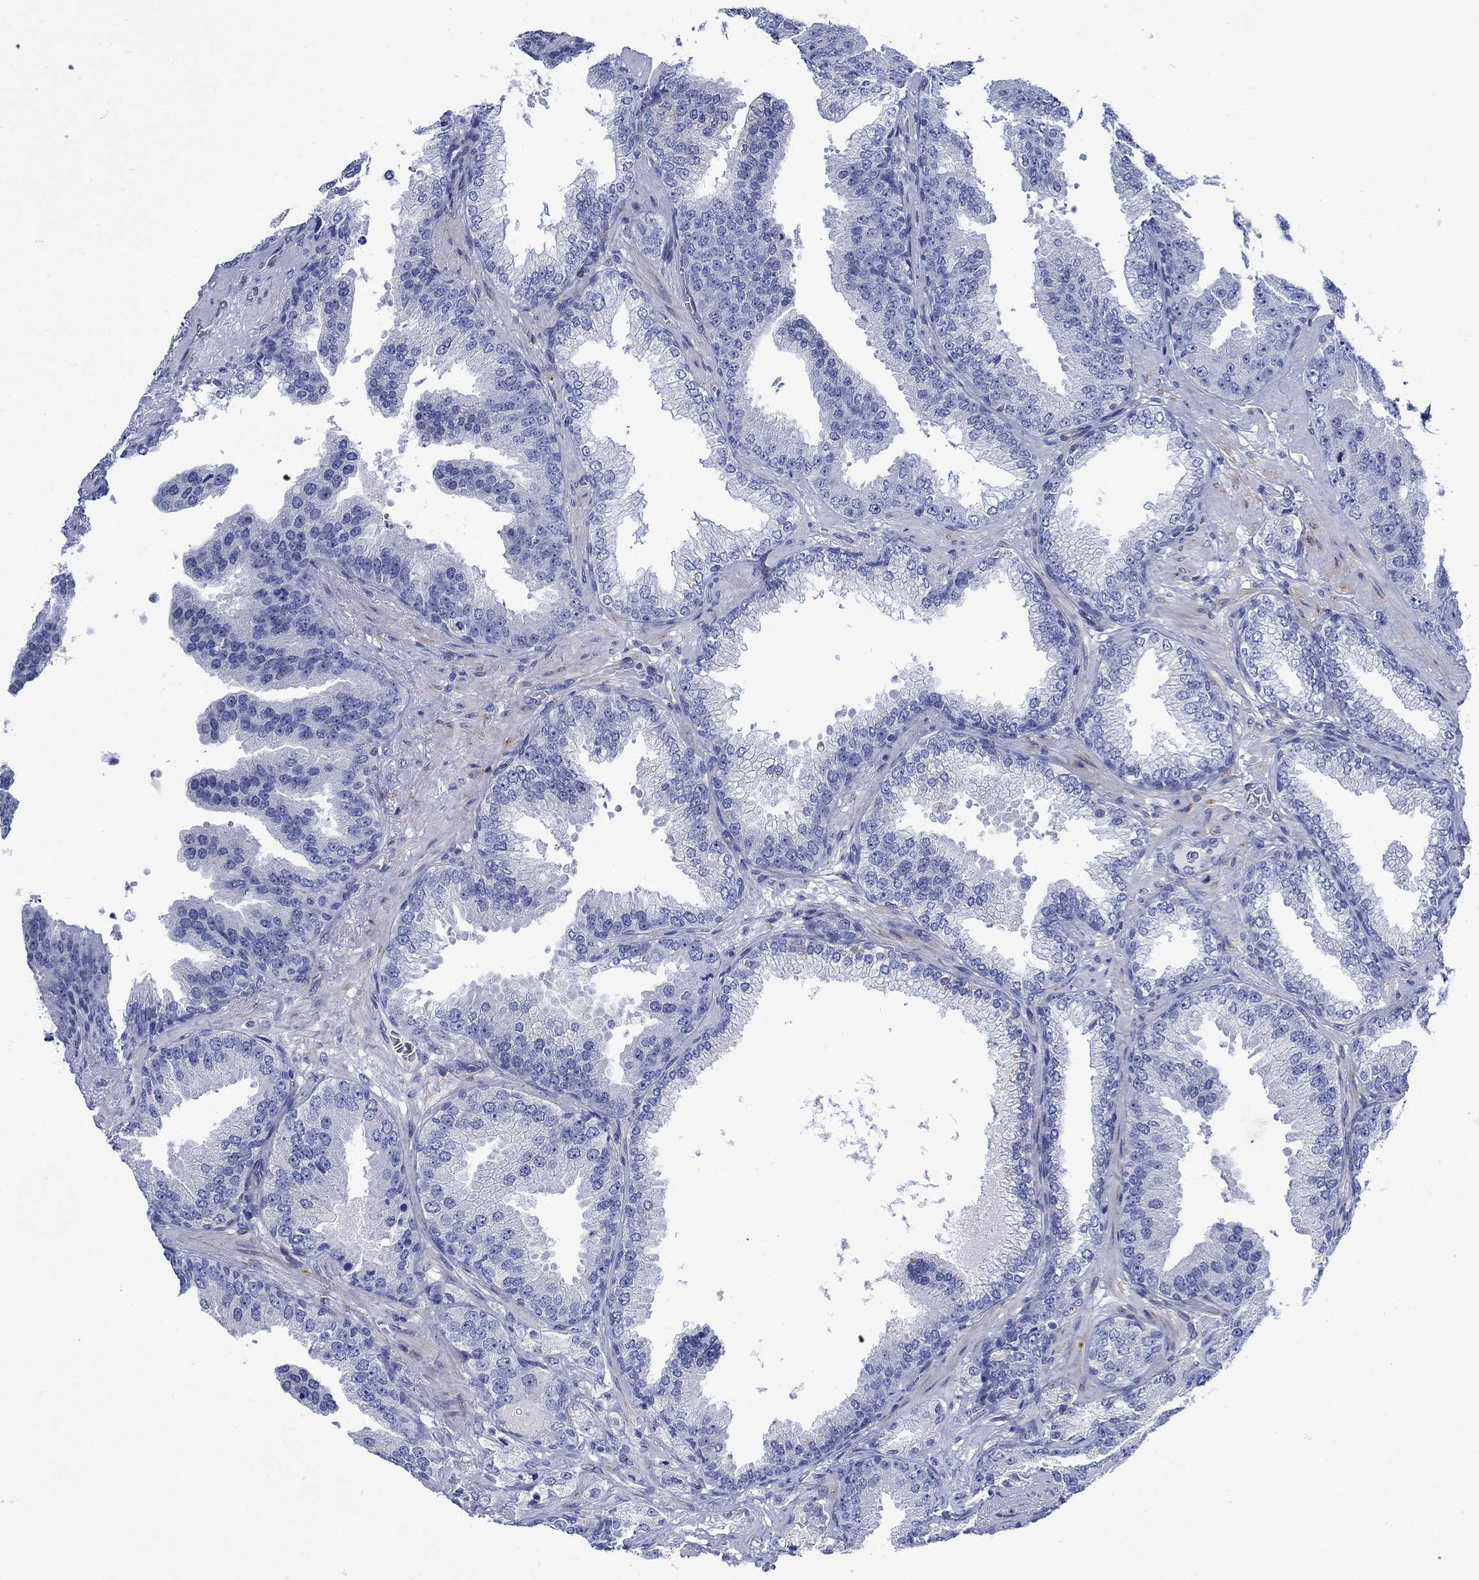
{"staining": {"intensity": "negative", "quantity": "none", "location": "none"}, "tissue": "prostate cancer", "cell_type": "Tumor cells", "image_type": "cancer", "snomed": [{"axis": "morphology", "description": "Adenocarcinoma, Low grade"}, {"axis": "topography", "description": "Prostate"}], "caption": "Tumor cells show no significant protein expression in prostate cancer (low-grade adenocarcinoma).", "gene": "KSR2", "patient": {"sex": "male", "age": 68}}